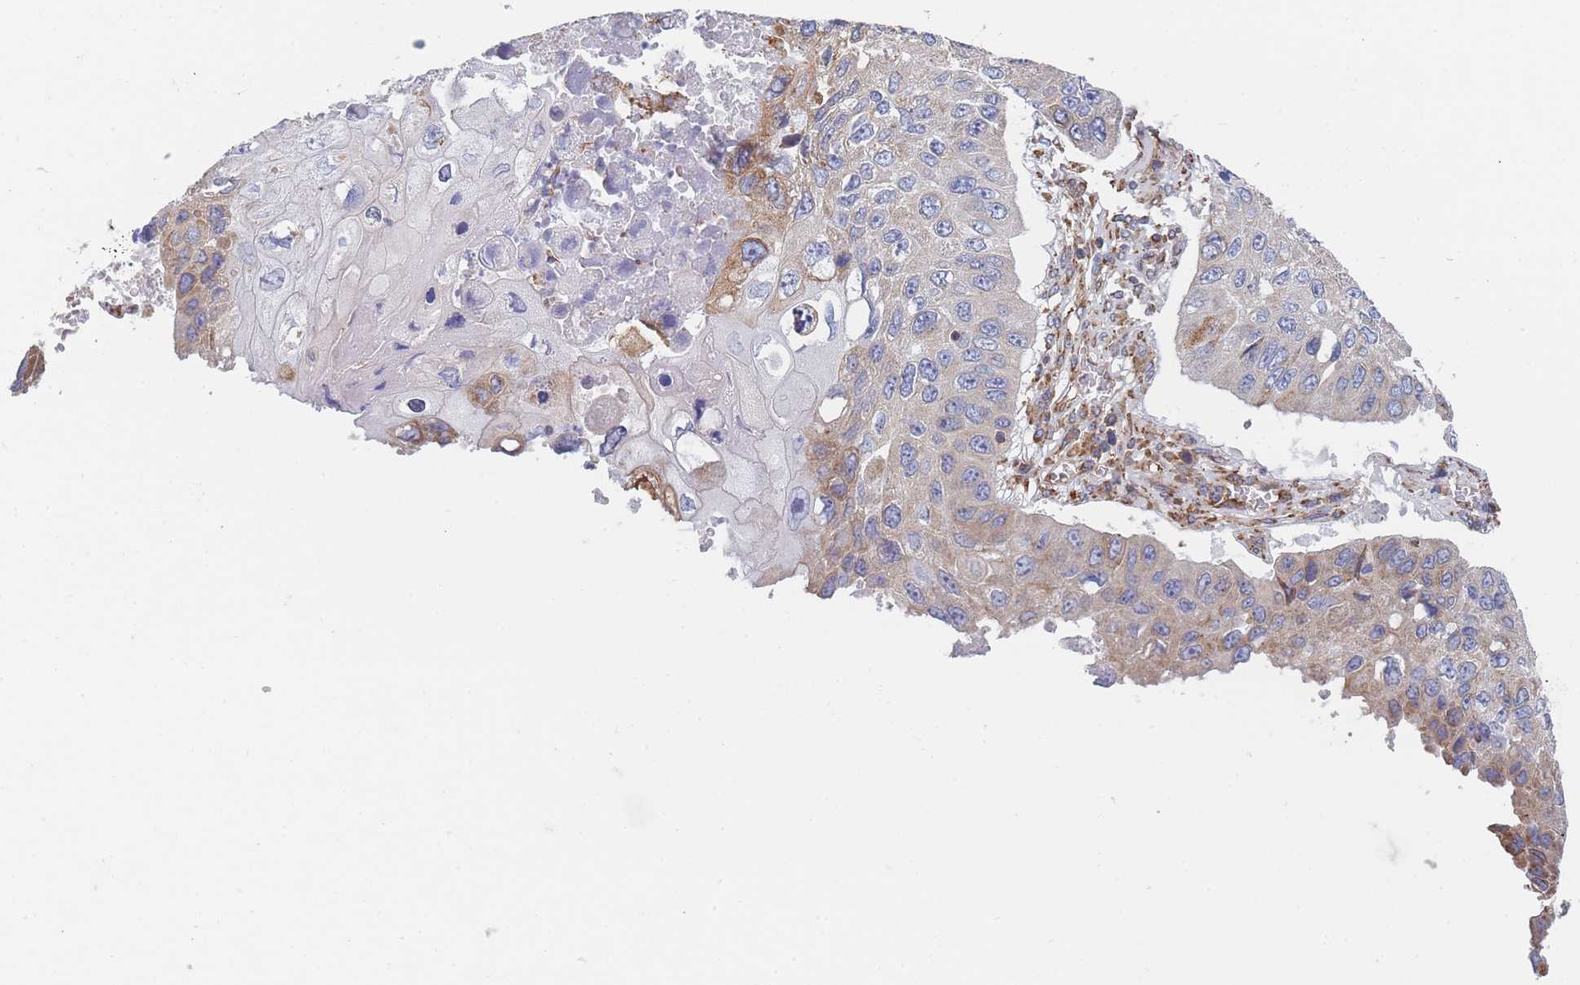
{"staining": {"intensity": "moderate", "quantity": "<25%", "location": "cytoplasmic/membranous"}, "tissue": "lung cancer", "cell_type": "Tumor cells", "image_type": "cancer", "snomed": [{"axis": "morphology", "description": "Squamous cell carcinoma, NOS"}, {"axis": "topography", "description": "Lung"}], "caption": "This histopathology image demonstrates immunohistochemistry (IHC) staining of human lung cancer, with low moderate cytoplasmic/membranous positivity in about <25% of tumor cells.", "gene": "OR7C2", "patient": {"sex": "male", "age": 61}}